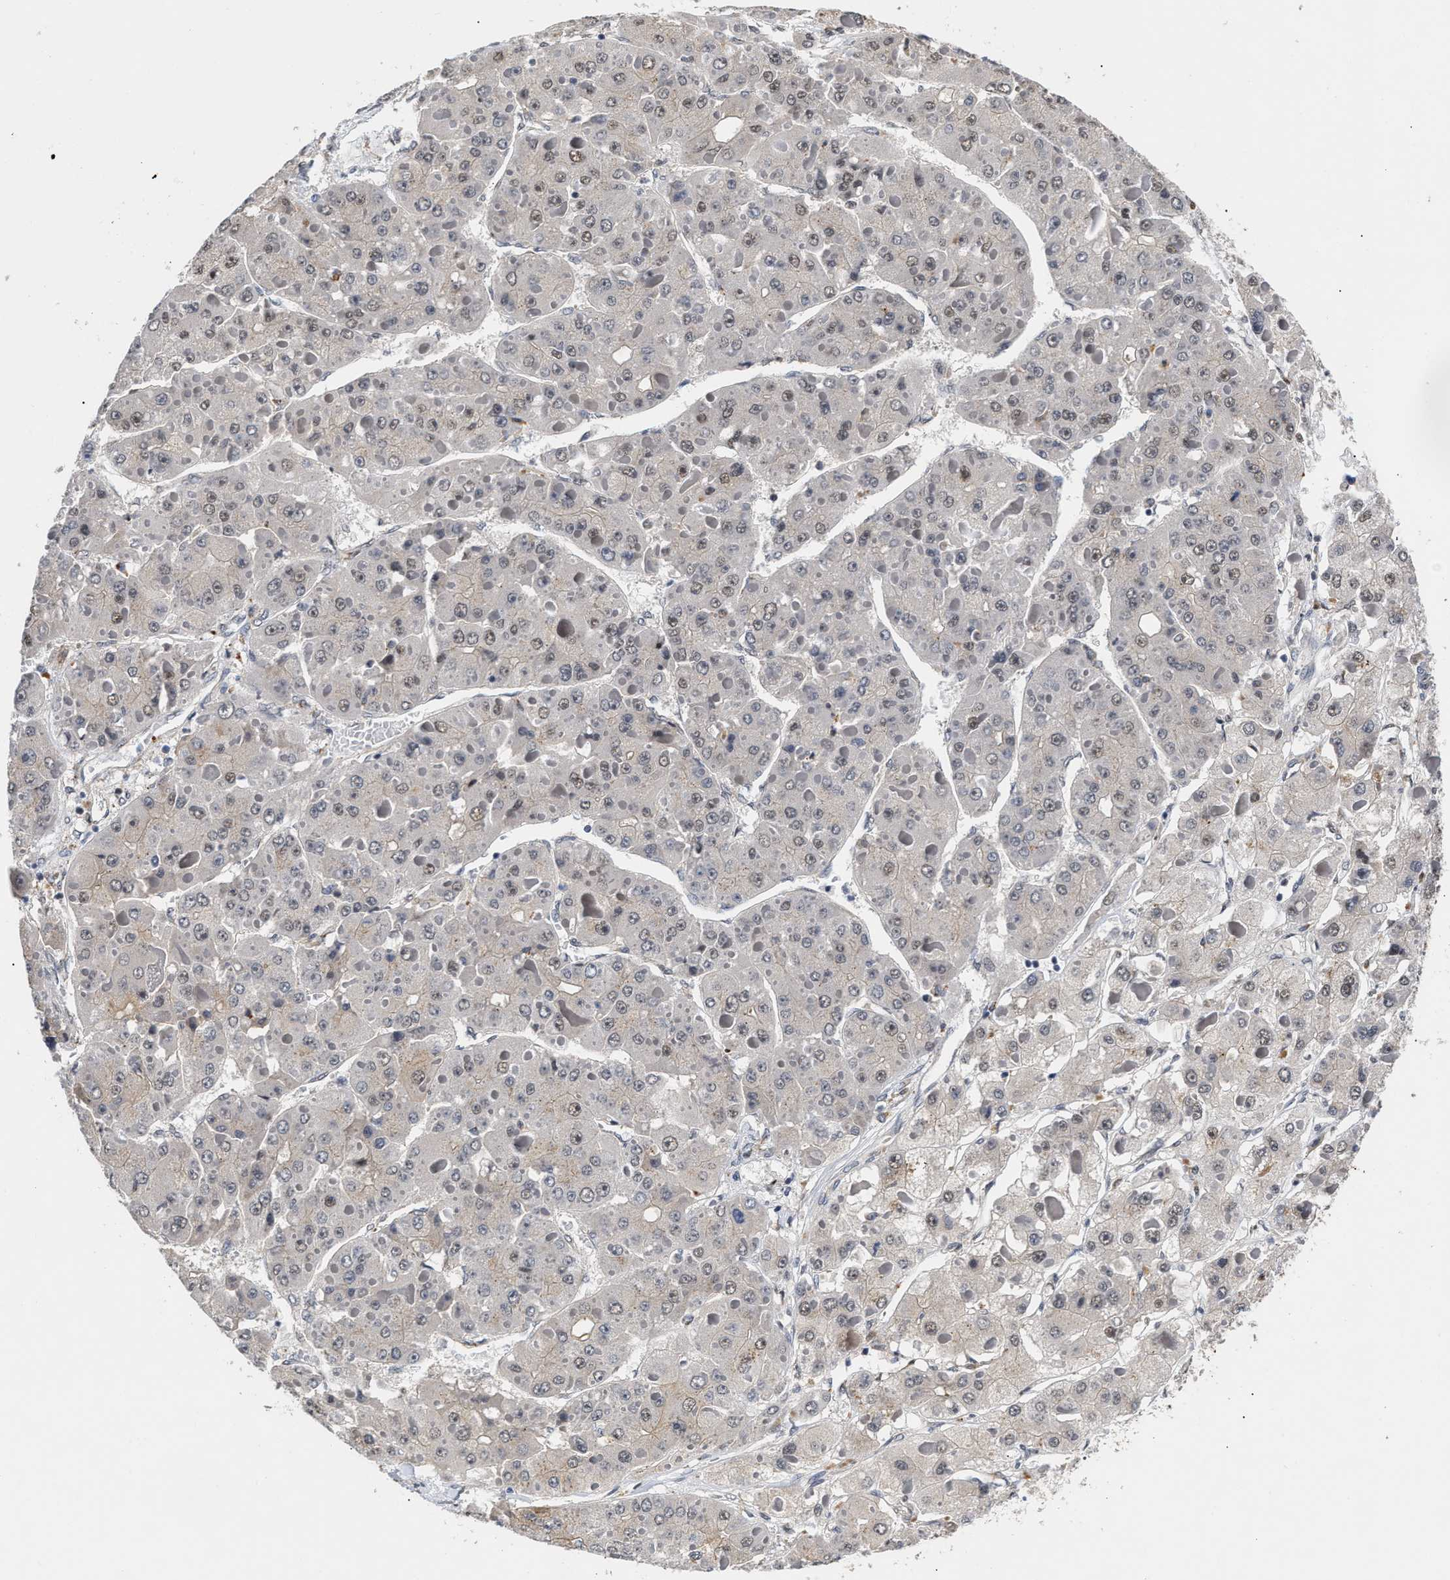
{"staining": {"intensity": "weak", "quantity": "<25%", "location": "nuclear"}, "tissue": "liver cancer", "cell_type": "Tumor cells", "image_type": "cancer", "snomed": [{"axis": "morphology", "description": "Carcinoma, Hepatocellular, NOS"}, {"axis": "topography", "description": "Liver"}], "caption": "Immunohistochemical staining of liver cancer (hepatocellular carcinoma) reveals no significant expression in tumor cells.", "gene": "CCDC146", "patient": {"sex": "female", "age": 73}}